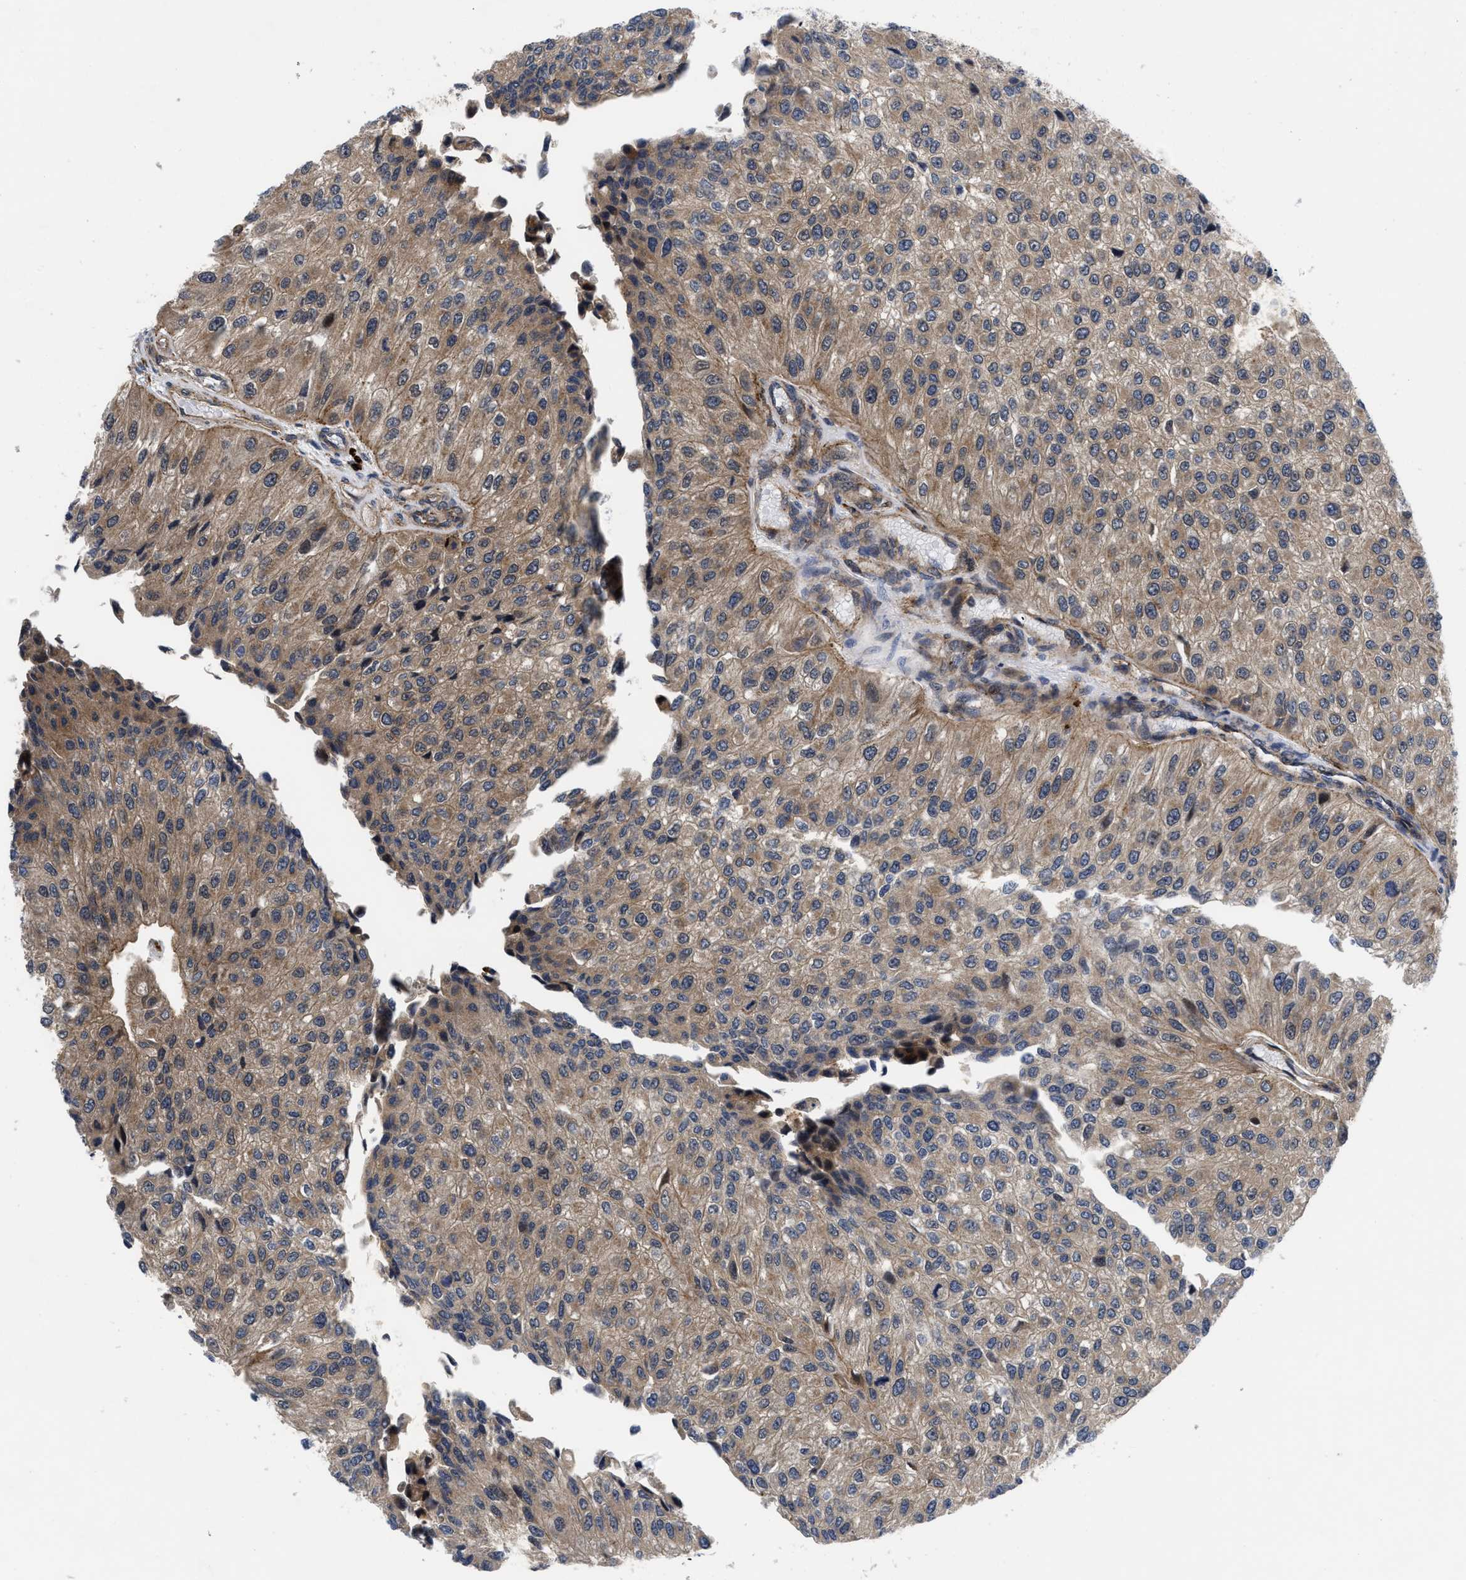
{"staining": {"intensity": "moderate", "quantity": ">75%", "location": "cytoplasmic/membranous"}, "tissue": "urothelial cancer", "cell_type": "Tumor cells", "image_type": "cancer", "snomed": [{"axis": "morphology", "description": "Urothelial carcinoma, High grade"}, {"axis": "topography", "description": "Kidney"}, {"axis": "topography", "description": "Urinary bladder"}], "caption": "Moderate cytoplasmic/membranous protein expression is present in about >75% of tumor cells in high-grade urothelial carcinoma.", "gene": "SPAST", "patient": {"sex": "male", "age": 77}}